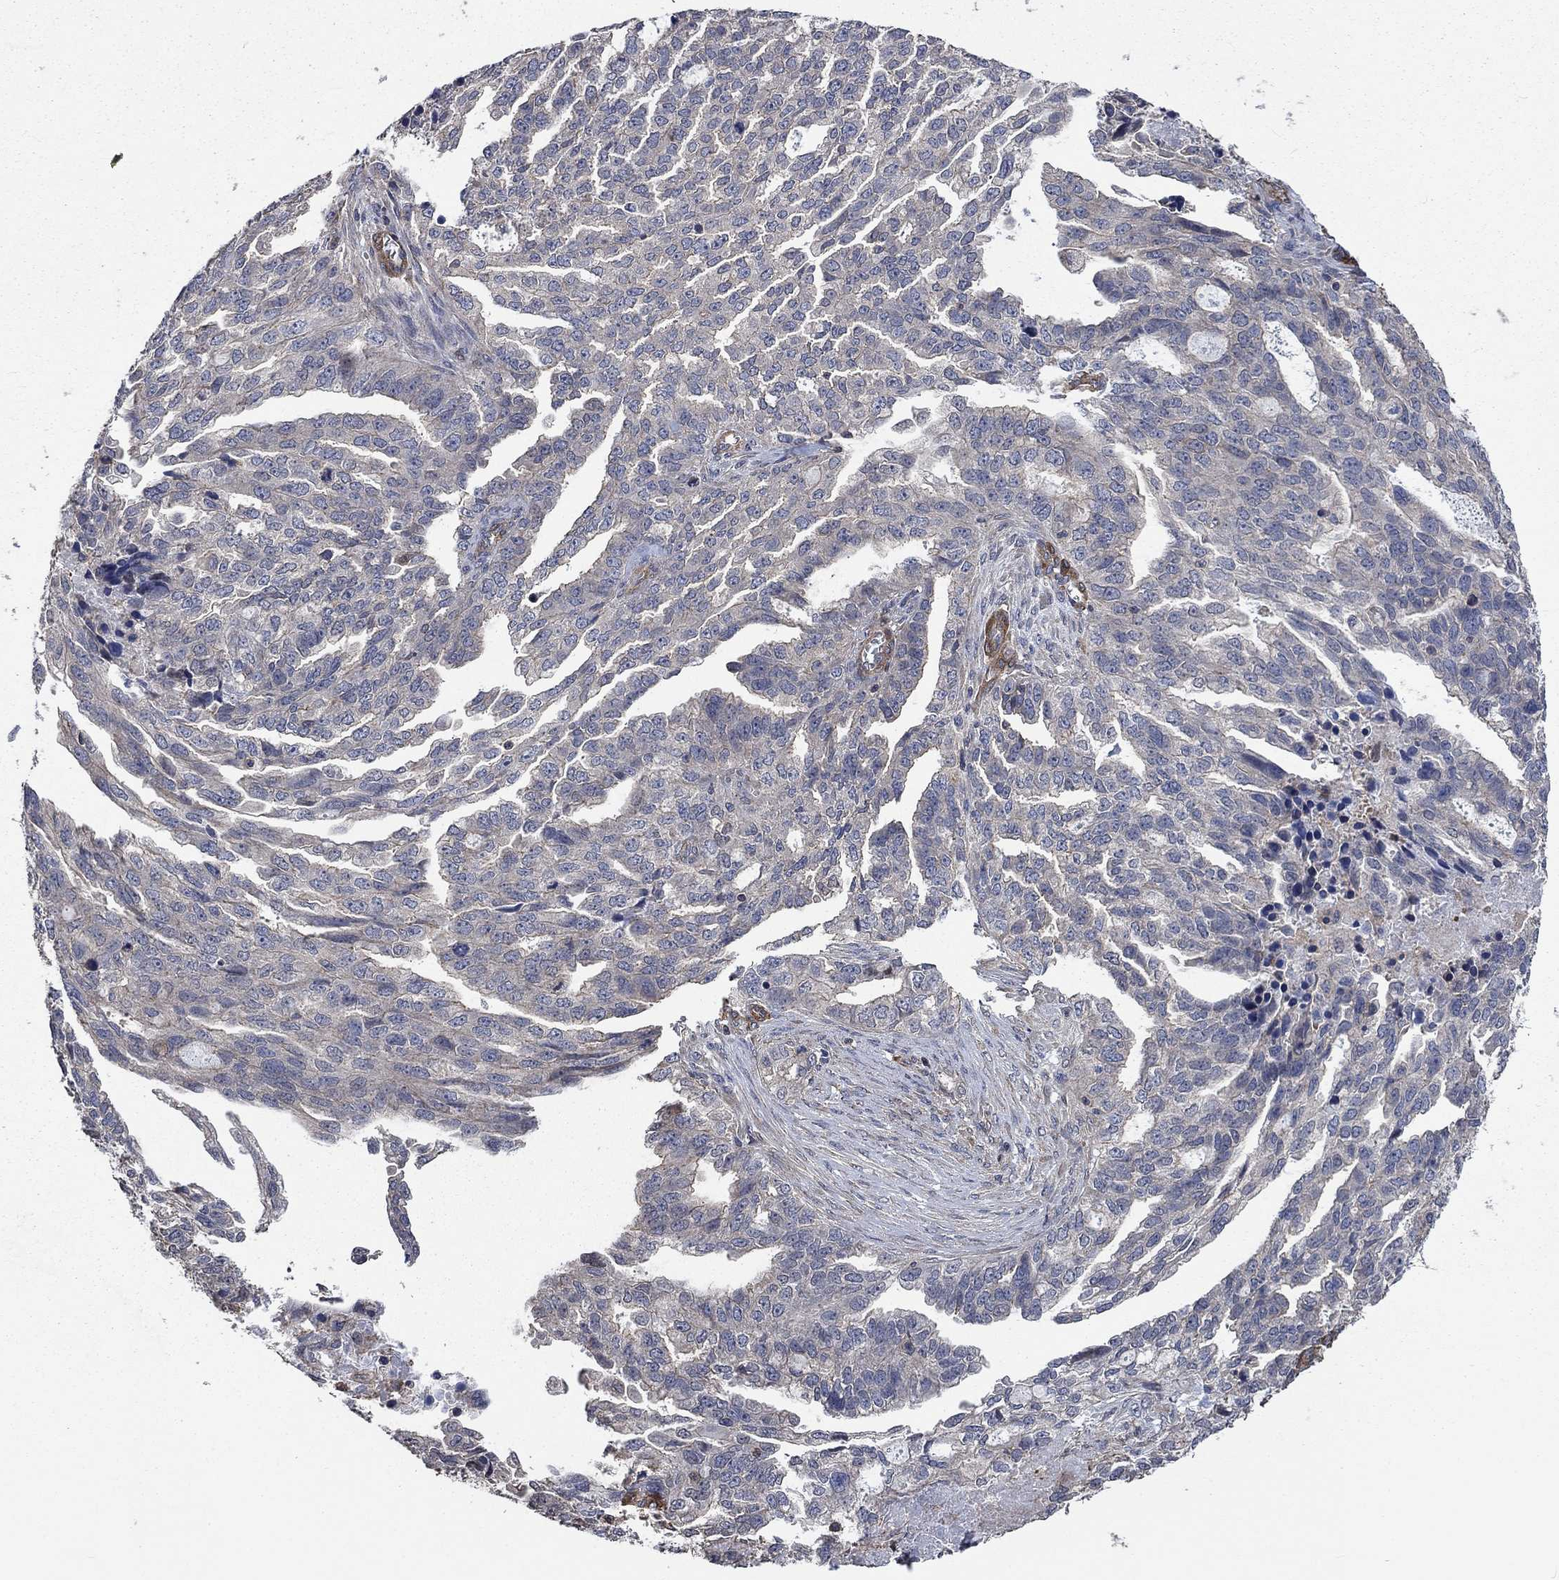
{"staining": {"intensity": "negative", "quantity": "none", "location": "none"}, "tissue": "ovarian cancer", "cell_type": "Tumor cells", "image_type": "cancer", "snomed": [{"axis": "morphology", "description": "Cystadenocarcinoma, serous, NOS"}, {"axis": "topography", "description": "Ovary"}], "caption": "Immunohistochemistry (IHC) image of serous cystadenocarcinoma (ovarian) stained for a protein (brown), which displays no positivity in tumor cells.", "gene": "PDE3A", "patient": {"sex": "female", "age": 51}}